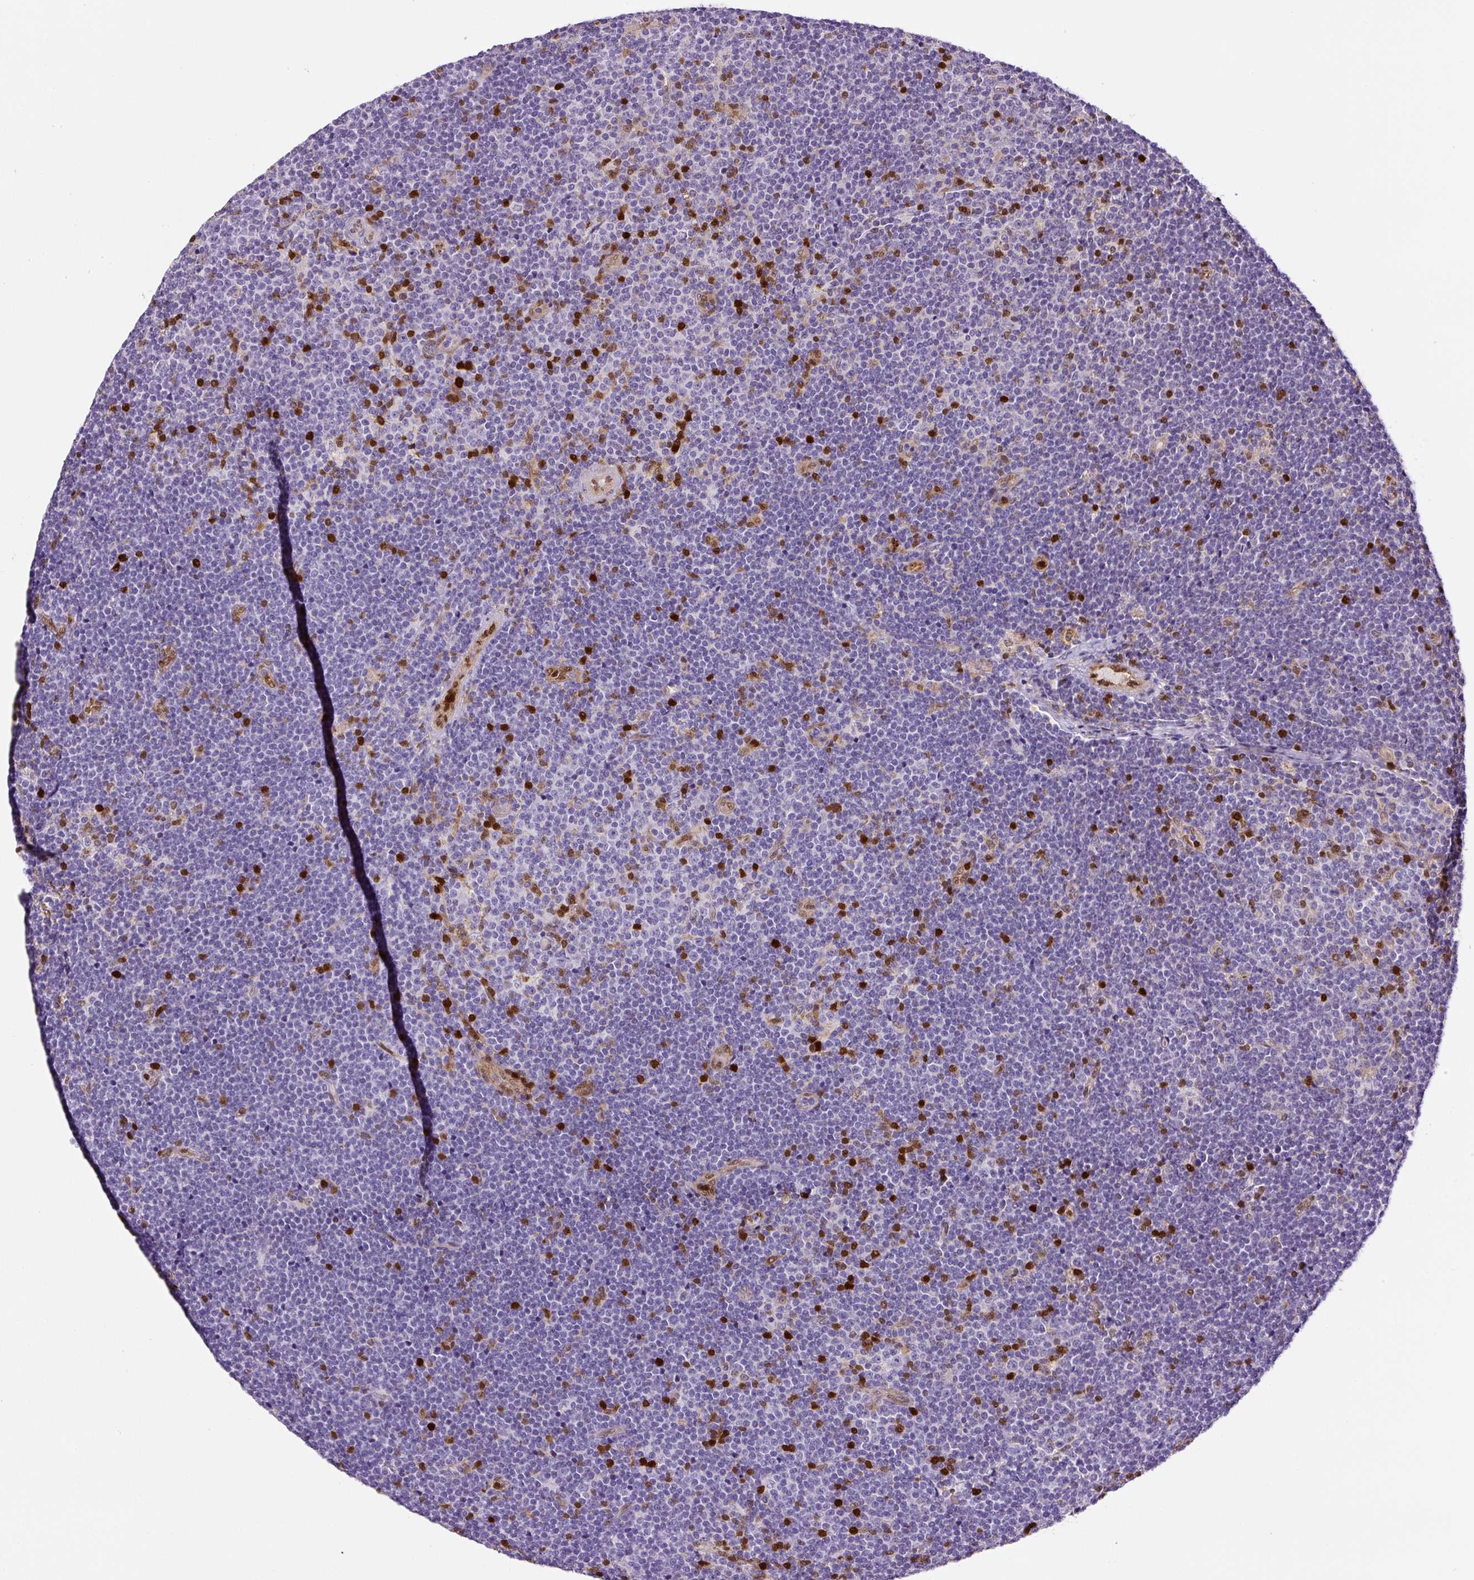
{"staining": {"intensity": "negative", "quantity": "none", "location": "none"}, "tissue": "lymphoma", "cell_type": "Tumor cells", "image_type": "cancer", "snomed": [{"axis": "morphology", "description": "Malignant lymphoma, non-Hodgkin's type, Low grade"}, {"axis": "topography", "description": "Lymph node"}], "caption": "An image of human malignant lymphoma, non-Hodgkin's type (low-grade) is negative for staining in tumor cells. (DAB (3,3'-diaminobenzidine) immunohistochemistry with hematoxylin counter stain).", "gene": "ANXA1", "patient": {"sex": "male", "age": 48}}